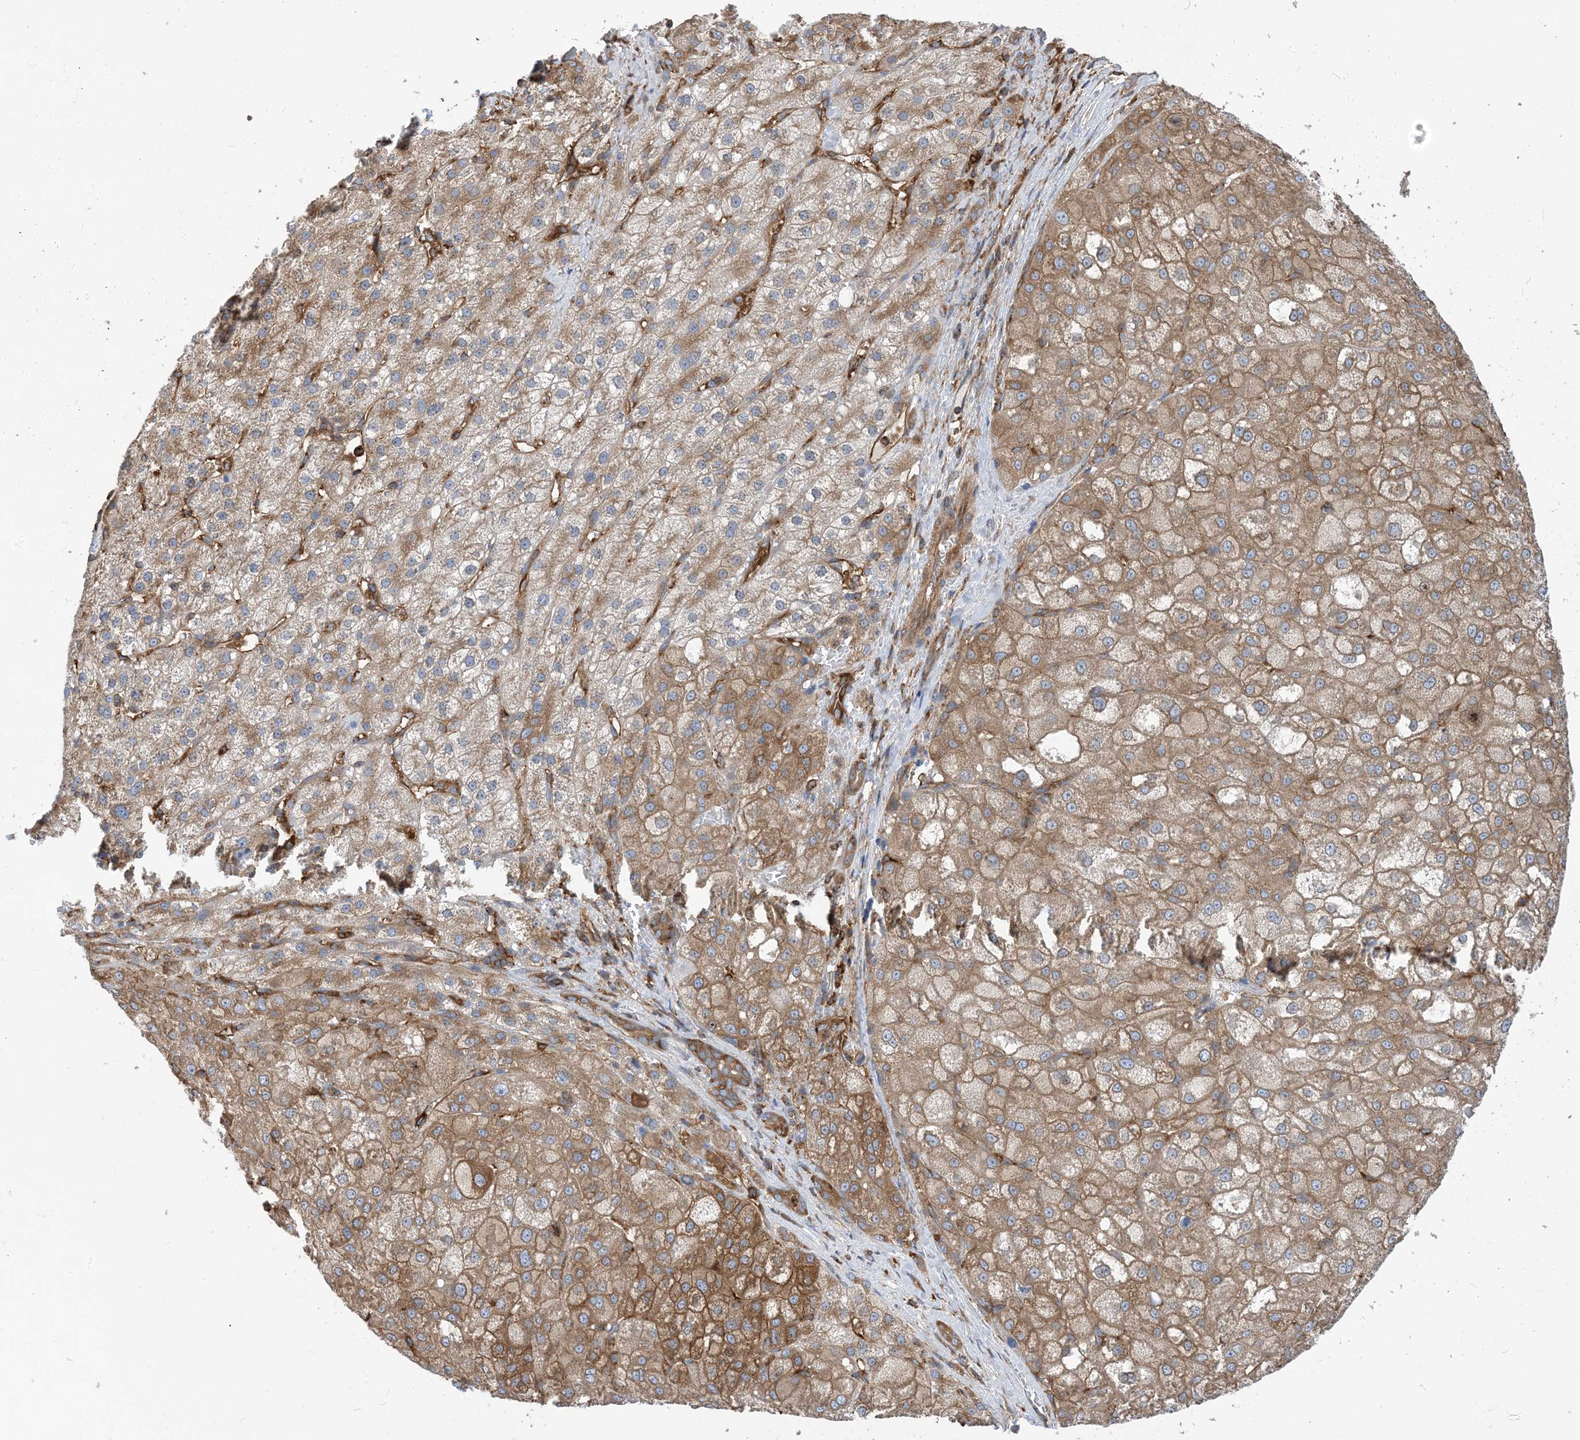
{"staining": {"intensity": "moderate", "quantity": ">75%", "location": "cytoplasmic/membranous"}, "tissue": "liver cancer", "cell_type": "Tumor cells", "image_type": "cancer", "snomed": [{"axis": "morphology", "description": "Carcinoma, Hepatocellular, NOS"}, {"axis": "topography", "description": "Liver"}], "caption": "The micrograph reveals staining of hepatocellular carcinoma (liver), revealing moderate cytoplasmic/membranous protein positivity (brown color) within tumor cells.", "gene": "DYNC1LI1", "patient": {"sex": "male", "age": 57}}